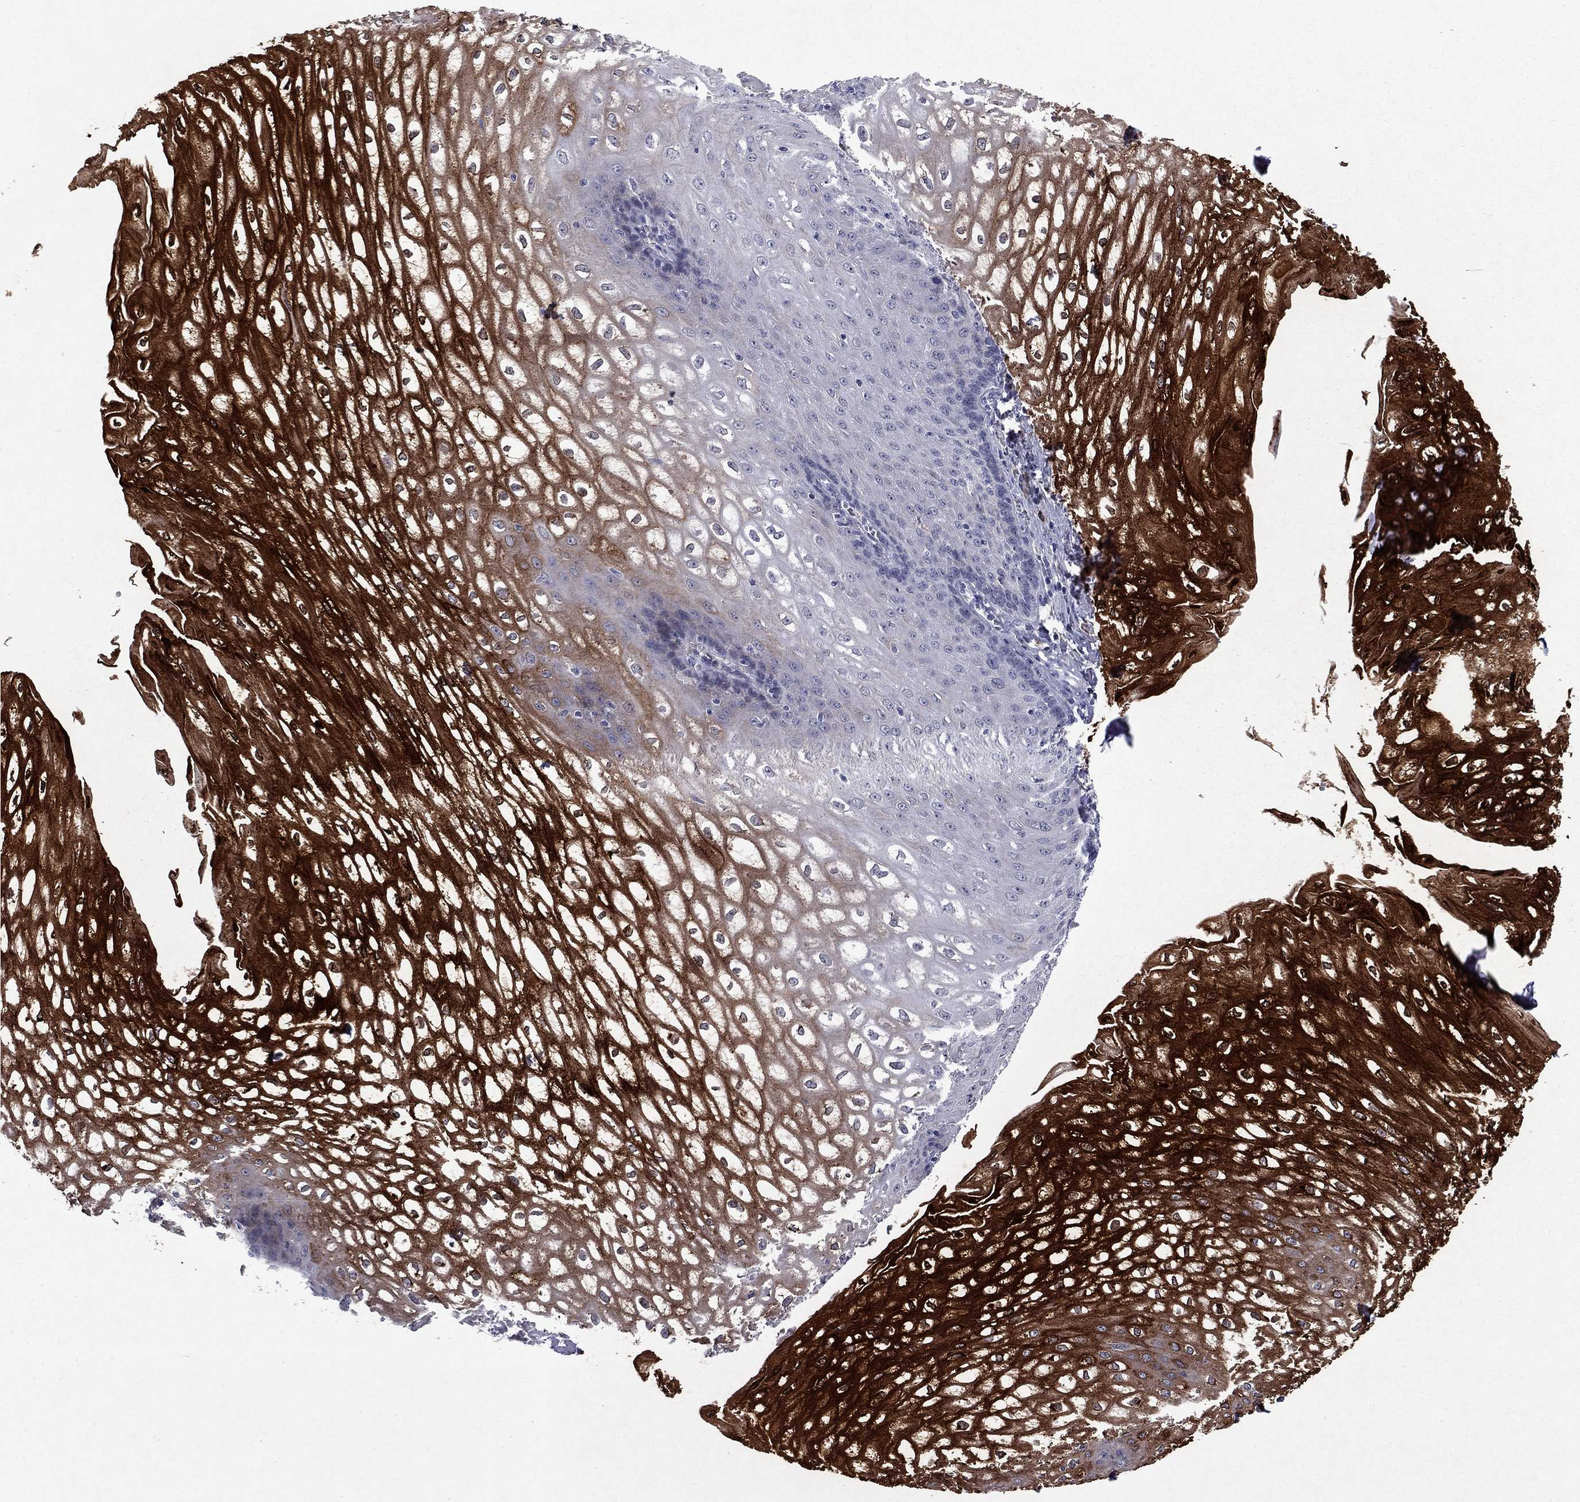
{"staining": {"intensity": "strong", "quantity": ">75%", "location": "cytoplasmic/membranous"}, "tissue": "esophagus", "cell_type": "Squamous epithelial cells", "image_type": "normal", "snomed": [{"axis": "morphology", "description": "Normal tissue, NOS"}, {"axis": "topography", "description": "Esophagus"}], "caption": "This is a micrograph of immunohistochemistry (IHC) staining of normal esophagus, which shows strong expression in the cytoplasmic/membranous of squamous epithelial cells.", "gene": "ECM1", "patient": {"sex": "male", "age": 58}}